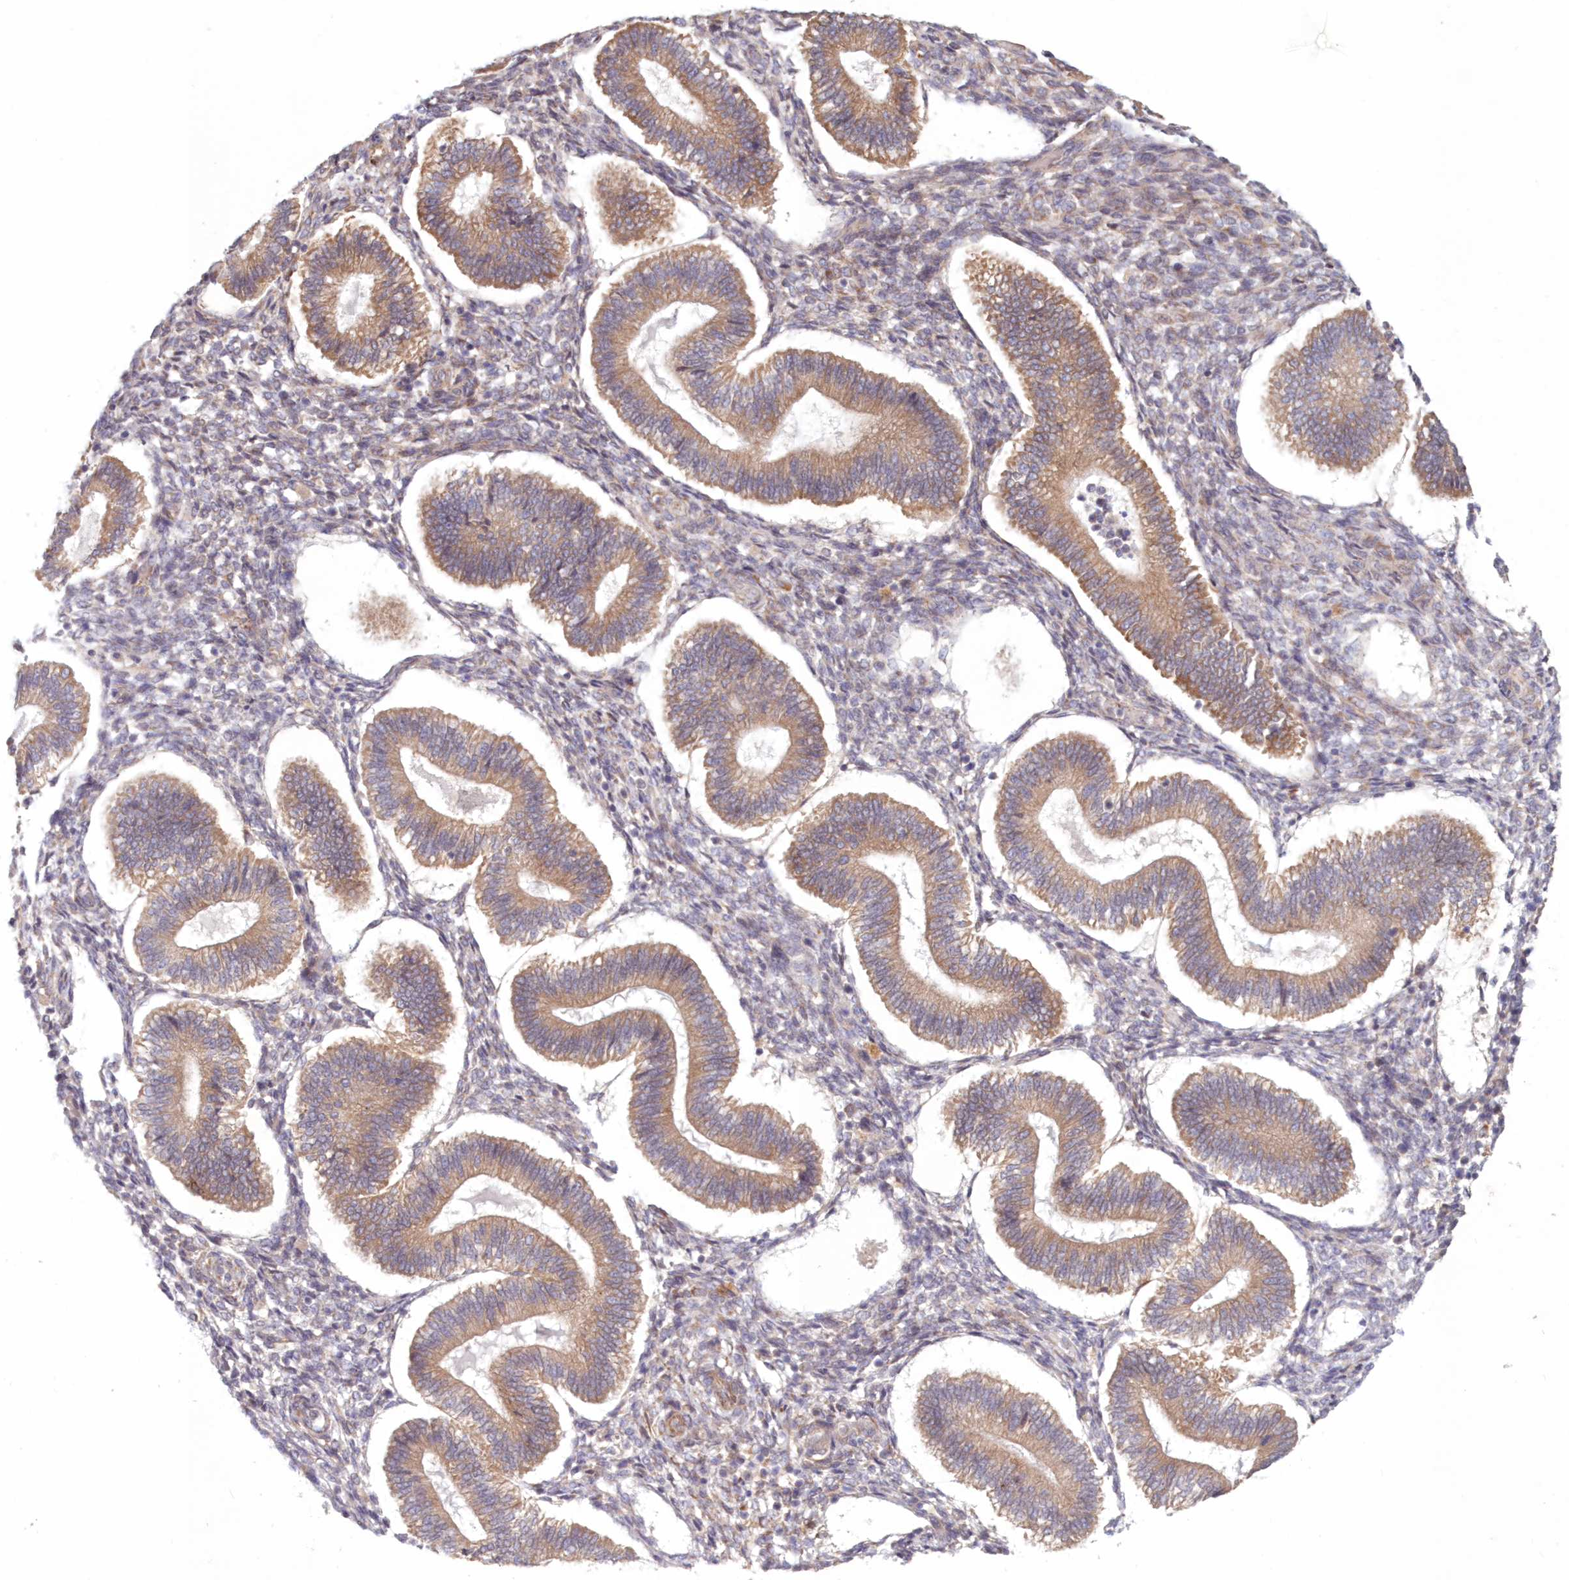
{"staining": {"intensity": "negative", "quantity": "none", "location": "none"}, "tissue": "endometrium", "cell_type": "Cells in endometrial stroma", "image_type": "normal", "snomed": [{"axis": "morphology", "description": "Normal tissue, NOS"}, {"axis": "topography", "description": "Endometrium"}], "caption": "This histopathology image is of benign endometrium stained with immunohistochemistry to label a protein in brown with the nuclei are counter-stained blue. There is no expression in cells in endometrial stroma. (Brightfield microscopy of DAB (3,3'-diaminobenzidine) immunohistochemistry (IHC) at high magnification).", "gene": "PCYOX1L", "patient": {"sex": "female", "age": 25}}